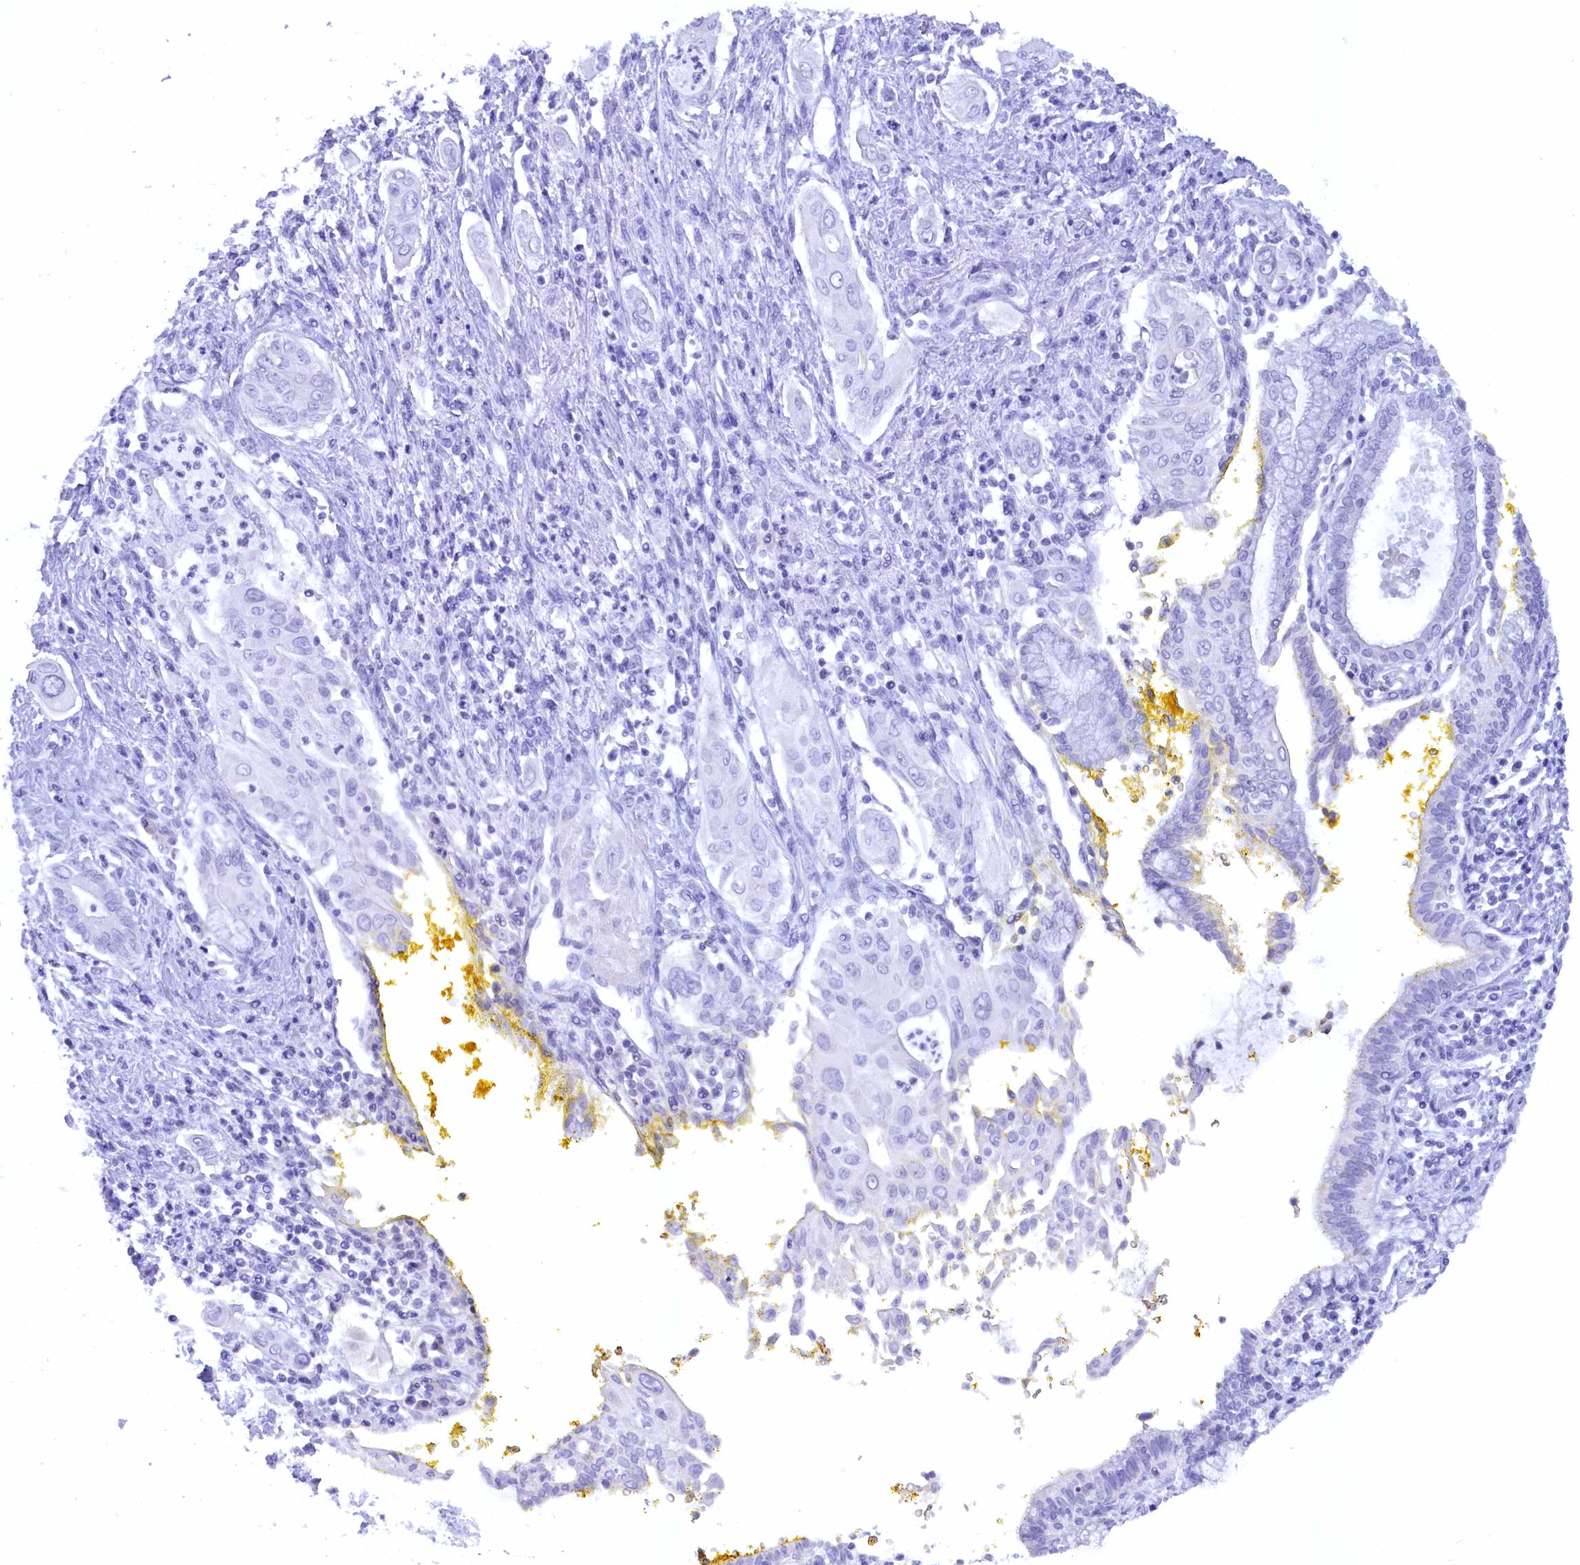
{"staining": {"intensity": "negative", "quantity": "none", "location": "none"}, "tissue": "pancreatic cancer", "cell_type": "Tumor cells", "image_type": "cancer", "snomed": [{"axis": "morphology", "description": "Adenocarcinoma, NOS"}, {"axis": "topography", "description": "Pancreas"}], "caption": "Pancreatic adenocarcinoma stained for a protein using immunohistochemistry (IHC) displays no positivity tumor cells.", "gene": "ZSWIM4", "patient": {"sex": "male", "age": 58}}